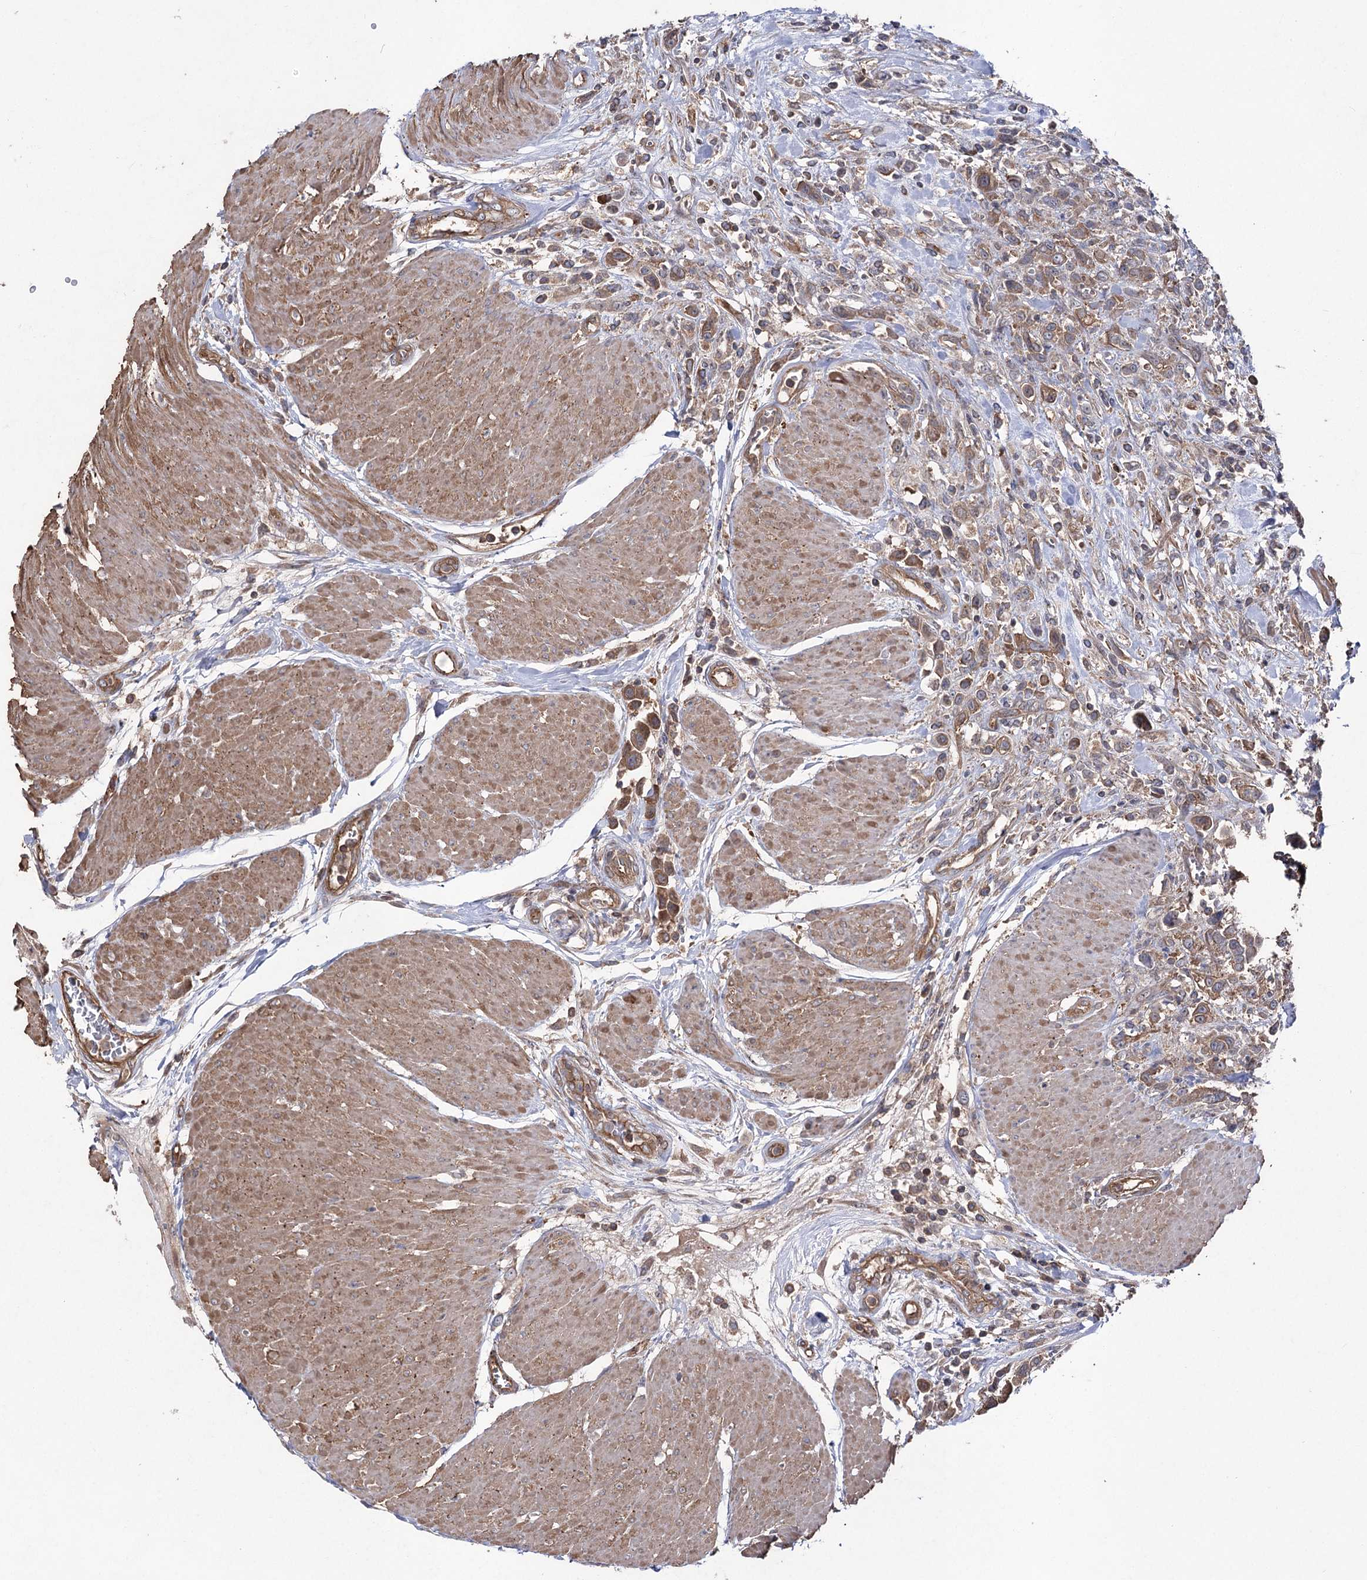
{"staining": {"intensity": "weak", "quantity": ">75%", "location": "cytoplasmic/membranous"}, "tissue": "urothelial cancer", "cell_type": "Tumor cells", "image_type": "cancer", "snomed": [{"axis": "morphology", "description": "Urothelial carcinoma, High grade"}, {"axis": "topography", "description": "Urinary bladder"}], "caption": "Protein staining exhibits weak cytoplasmic/membranous staining in approximately >75% of tumor cells in urothelial cancer.", "gene": "LARS2", "patient": {"sex": "male", "age": 50}}